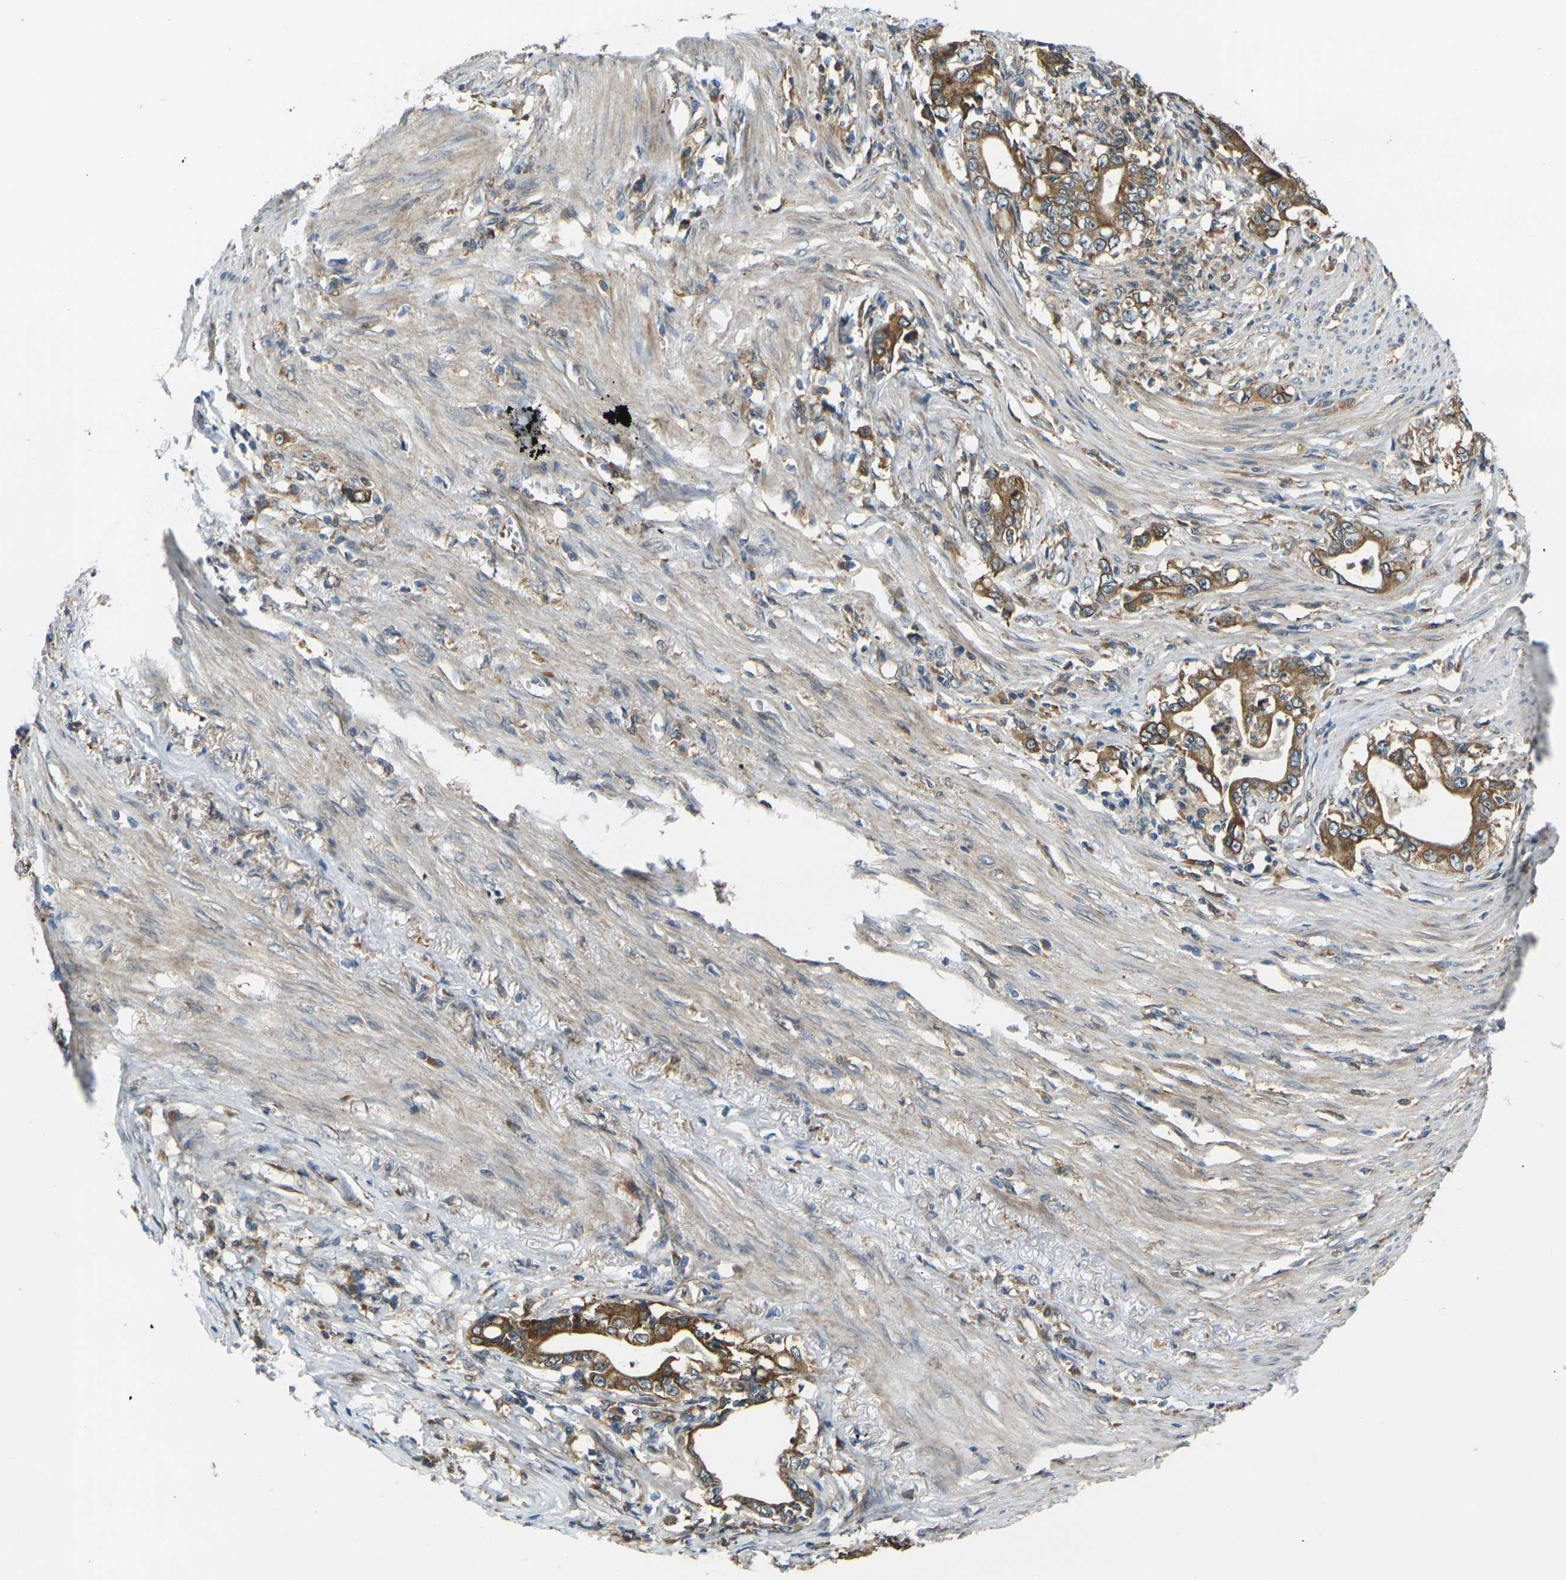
{"staining": {"intensity": "strong", "quantity": ">75%", "location": "cytoplasmic/membranous"}, "tissue": "stomach cancer", "cell_type": "Tumor cells", "image_type": "cancer", "snomed": [{"axis": "morphology", "description": "Adenocarcinoma, NOS"}, {"axis": "topography", "description": "Stomach, lower"}], "caption": "This is a micrograph of immunohistochemistry staining of adenocarcinoma (stomach), which shows strong staining in the cytoplasmic/membranous of tumor cells.", "gene": "FZD1", "patient": {"sex": "female", "age": 72}}